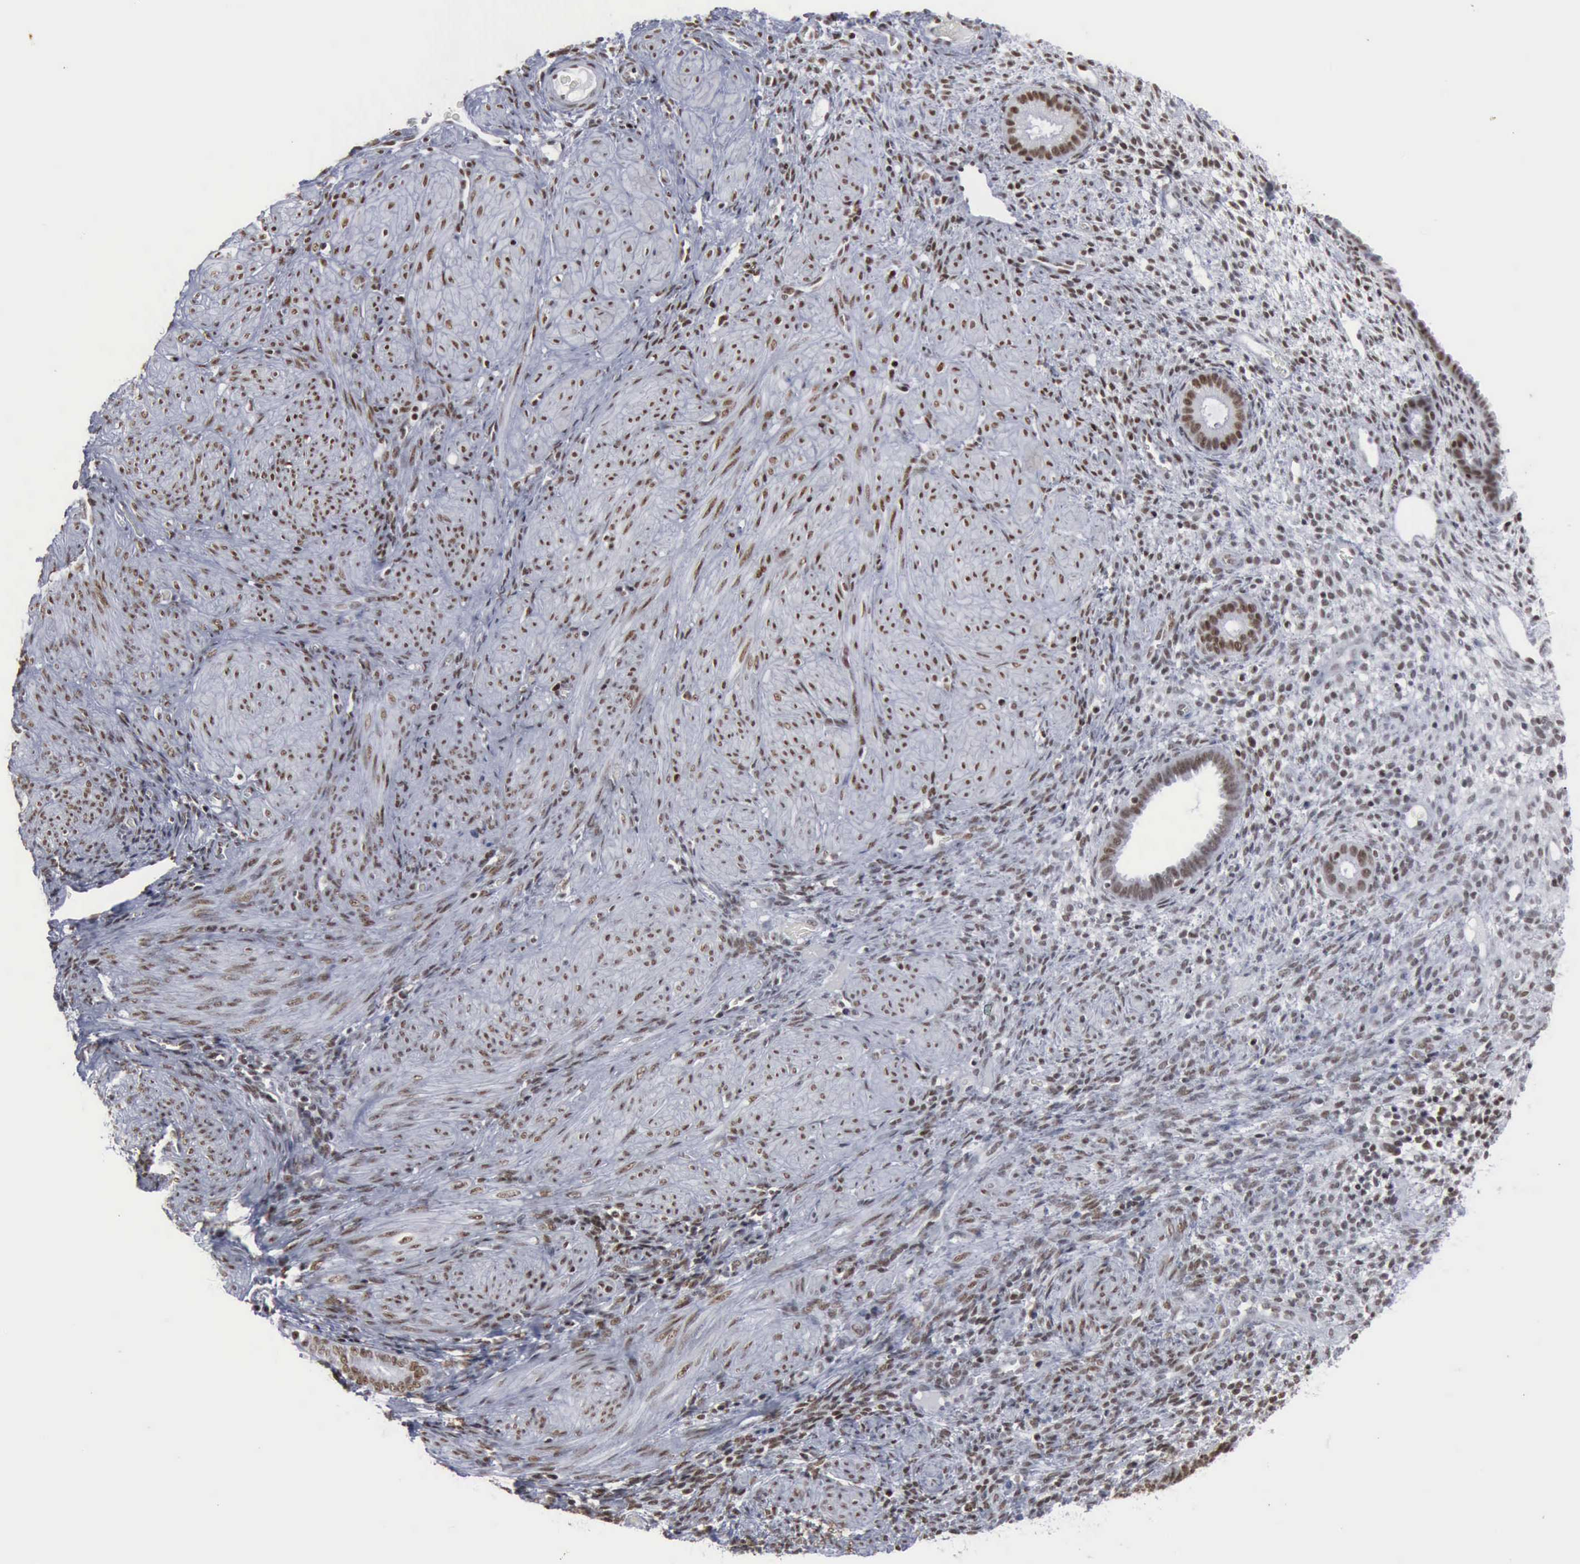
{"staining": {"intensity": "weak", "quantity": ">75%", "location": "nuclear"}, "tissue": "endometrium", "cell_type": "Cells in endometrial stroma", "image_type": "normal", "snomed": [{"axis": "morphology", "description": "Normal tissue, NOS"}, {"axis": "topography", "description": "Endometrium"}], "caption": "Immunohistochemical staining of benign endometrium reveals weak nuclear protein positivity in approximately >75% of cells in endometrial stroma.", "gene": "XPA", "patient": {"sex": "female", "age": 72}}